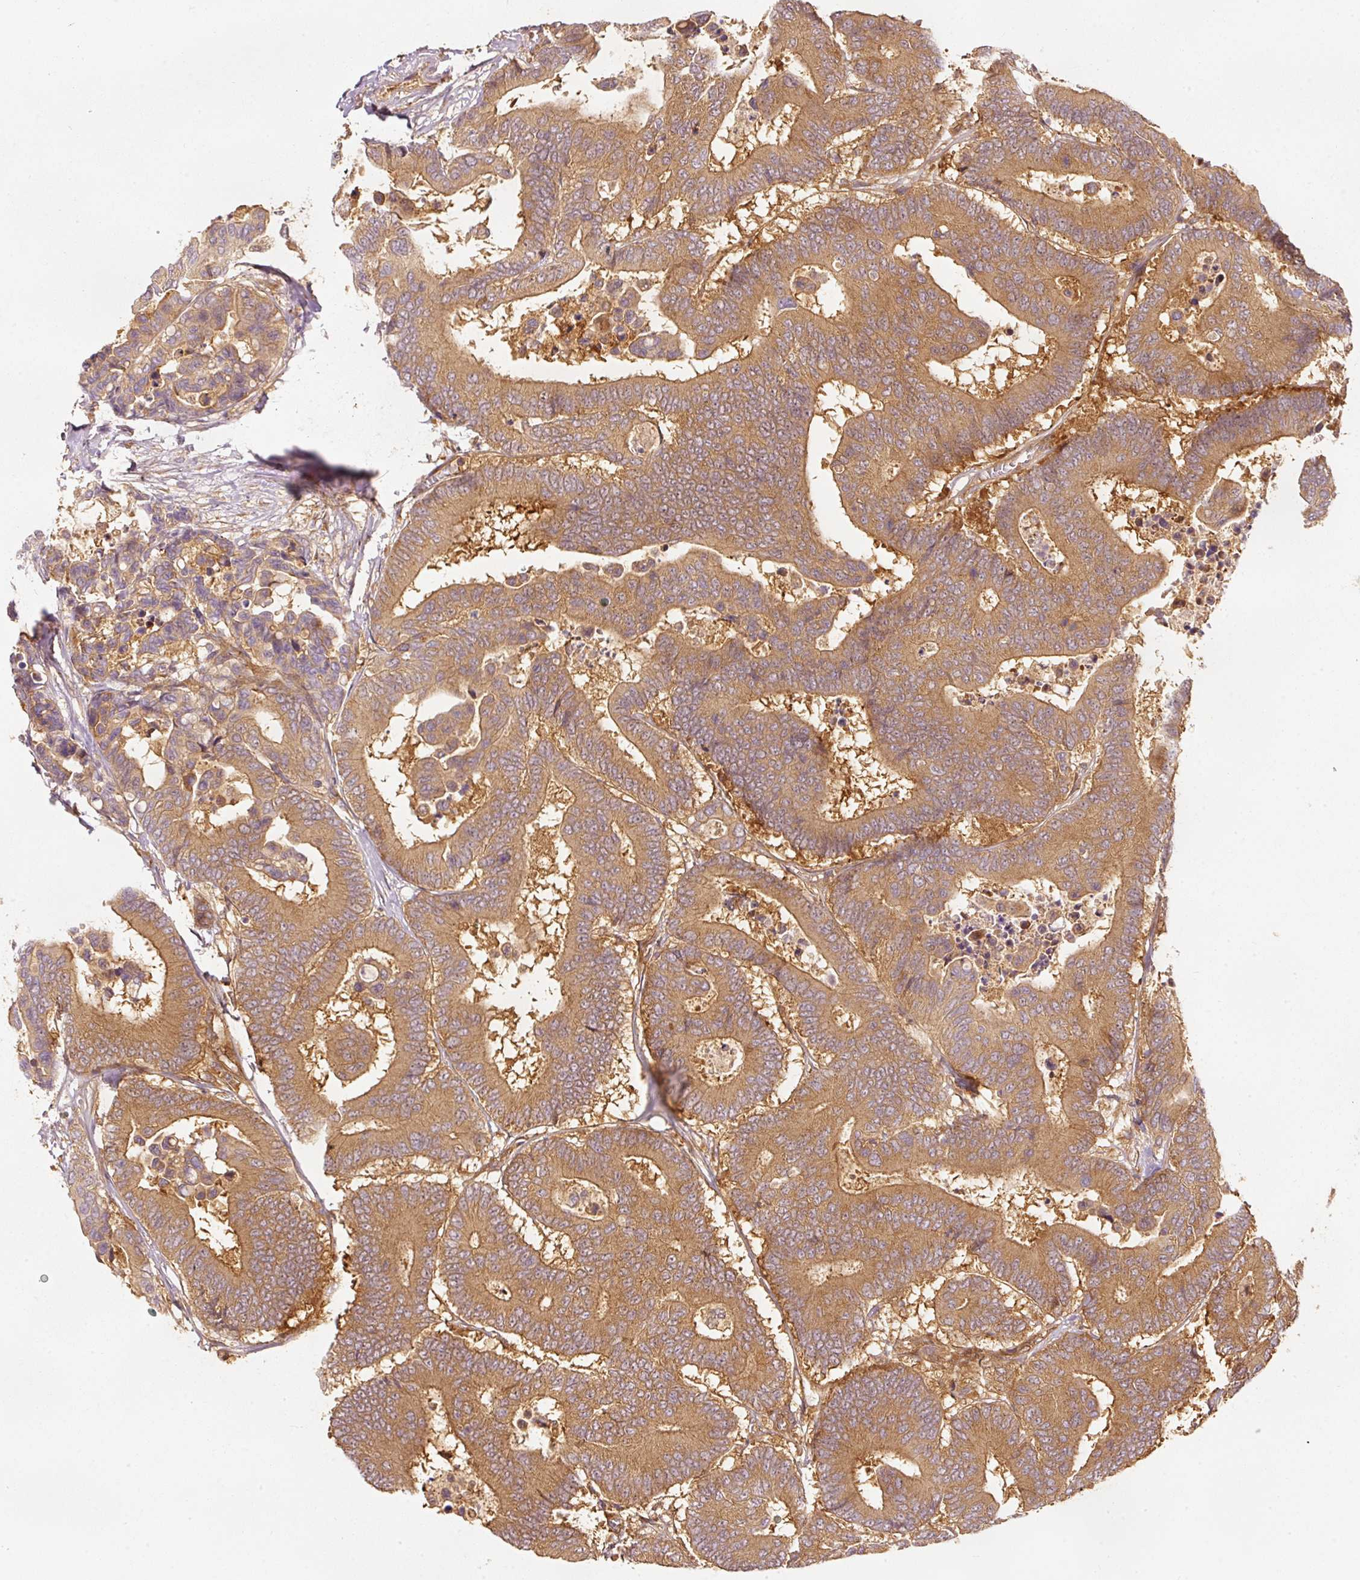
{"staining": {"intensity": "moderate", "quantity": ">75%", "location": "cytoplasmic/membranous"}, "tissue": "colorectal cancer", "cell_type": "Tumor cells", "image_type": "cancer", "snomed": [{"axis": "morphology", "description": "Normal tissue, NOS"}, {"axis": "morphology", "description": "Adenocarcinoma, NOS"}, {"axis": "topography", "description": "Colon"}], "caption": "IHC histopathology image of neoplastic tissue: human colorectal adenocarcinoma stained using immunohistochemistry reveals medium levels of moderate protein expression localized specifically in the cytoplasmic/membranous of tumor cells, appearing as a cytoplasmic/membranous brown color.", "gene": "EIF3B", "patient": {"sex": "male", "age": 82}}